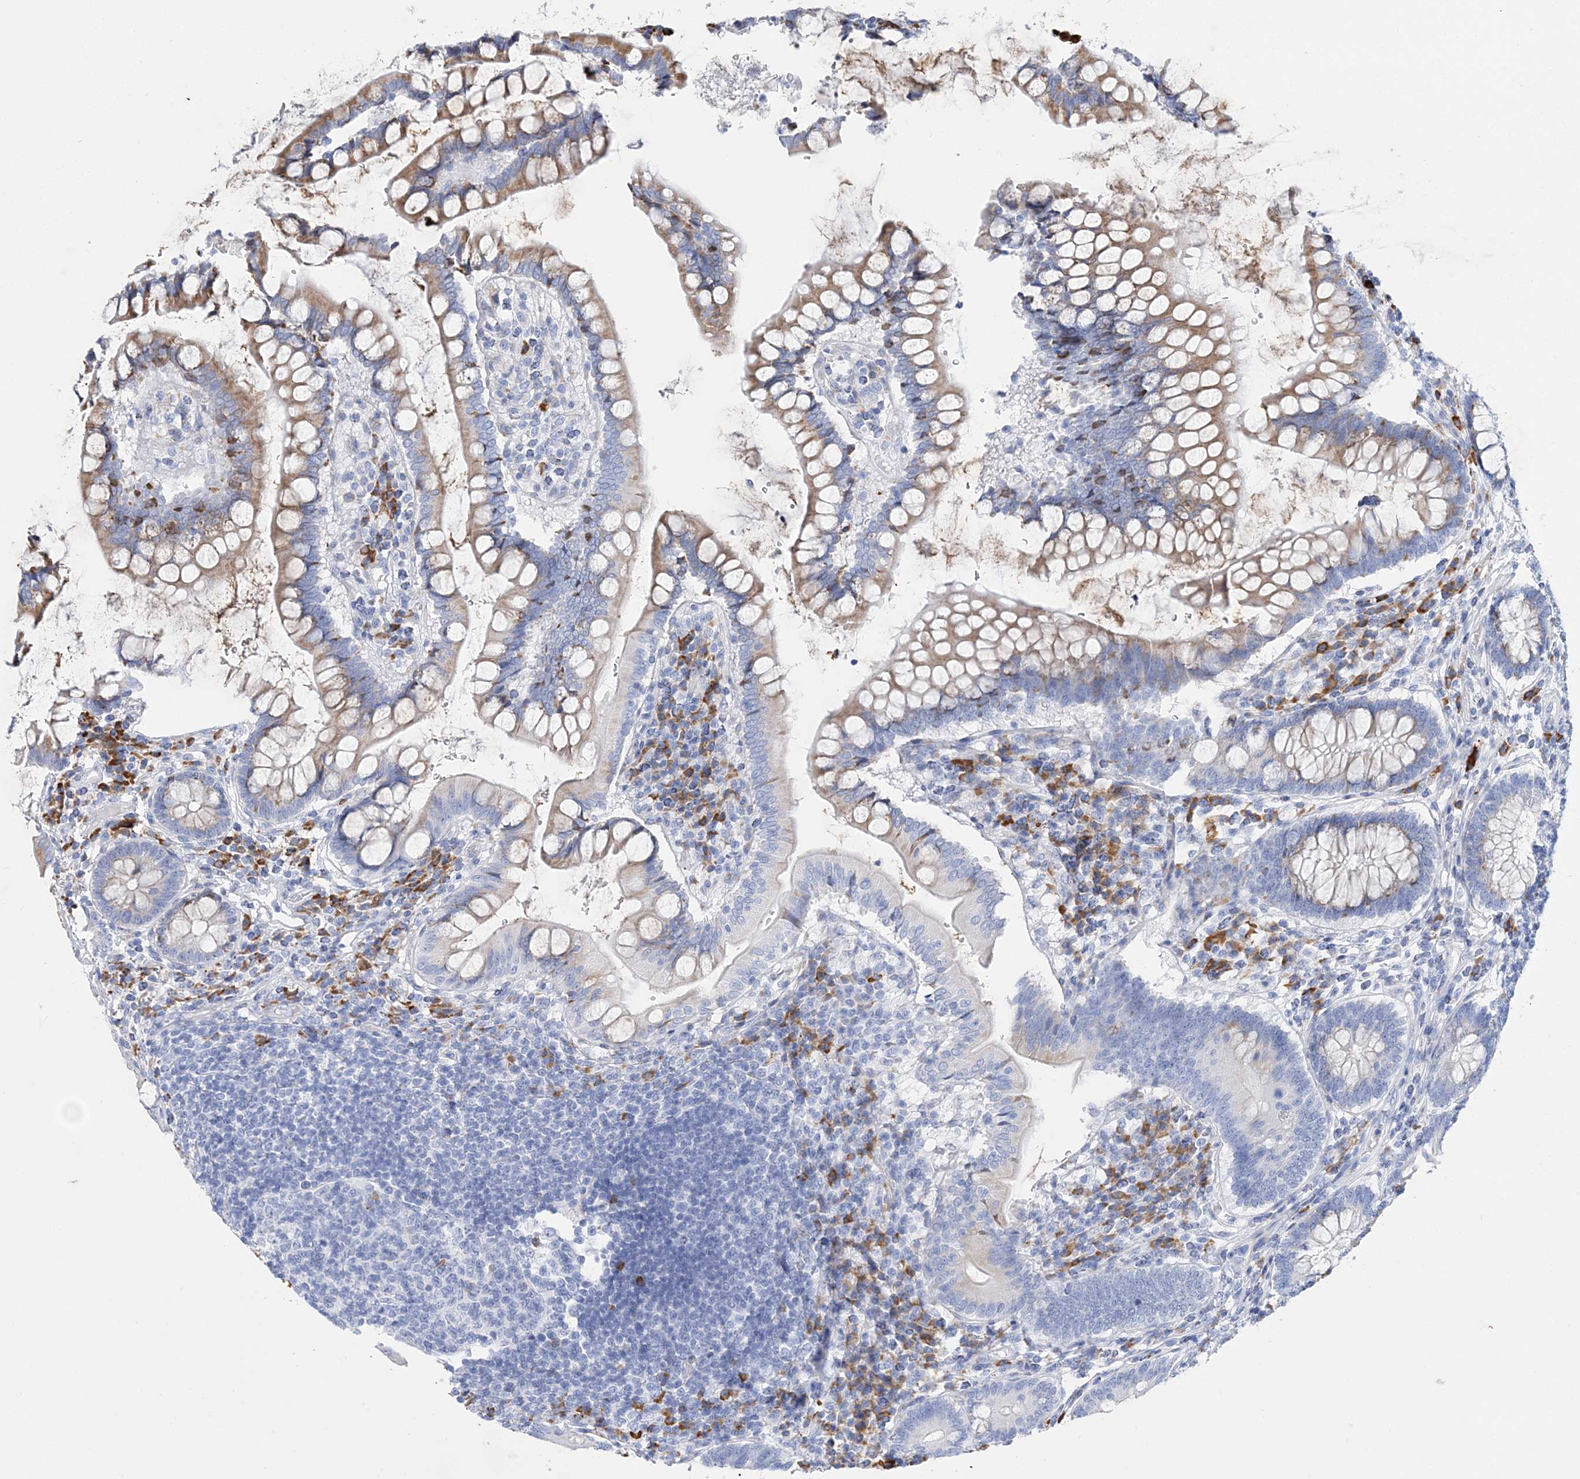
{"staining": {"intensity": "negative", "quantity": "none", "location": "none"}, "tissue": "colon", "cell_type": "Endothelial cells", "image_type": "normal", "snomed": [{"axis": "morphology", "description": "Normal tissue, NOS"}, {"axis": "topography", "description": "Colon"}], "caption": "This is a photomicrograph of immunohistochemistry (IHC) staining of normal colon, which shows no staining in endothelial cells.", "gene": "TSPYL6", "patient": {"sex": "female", "age": 79}}